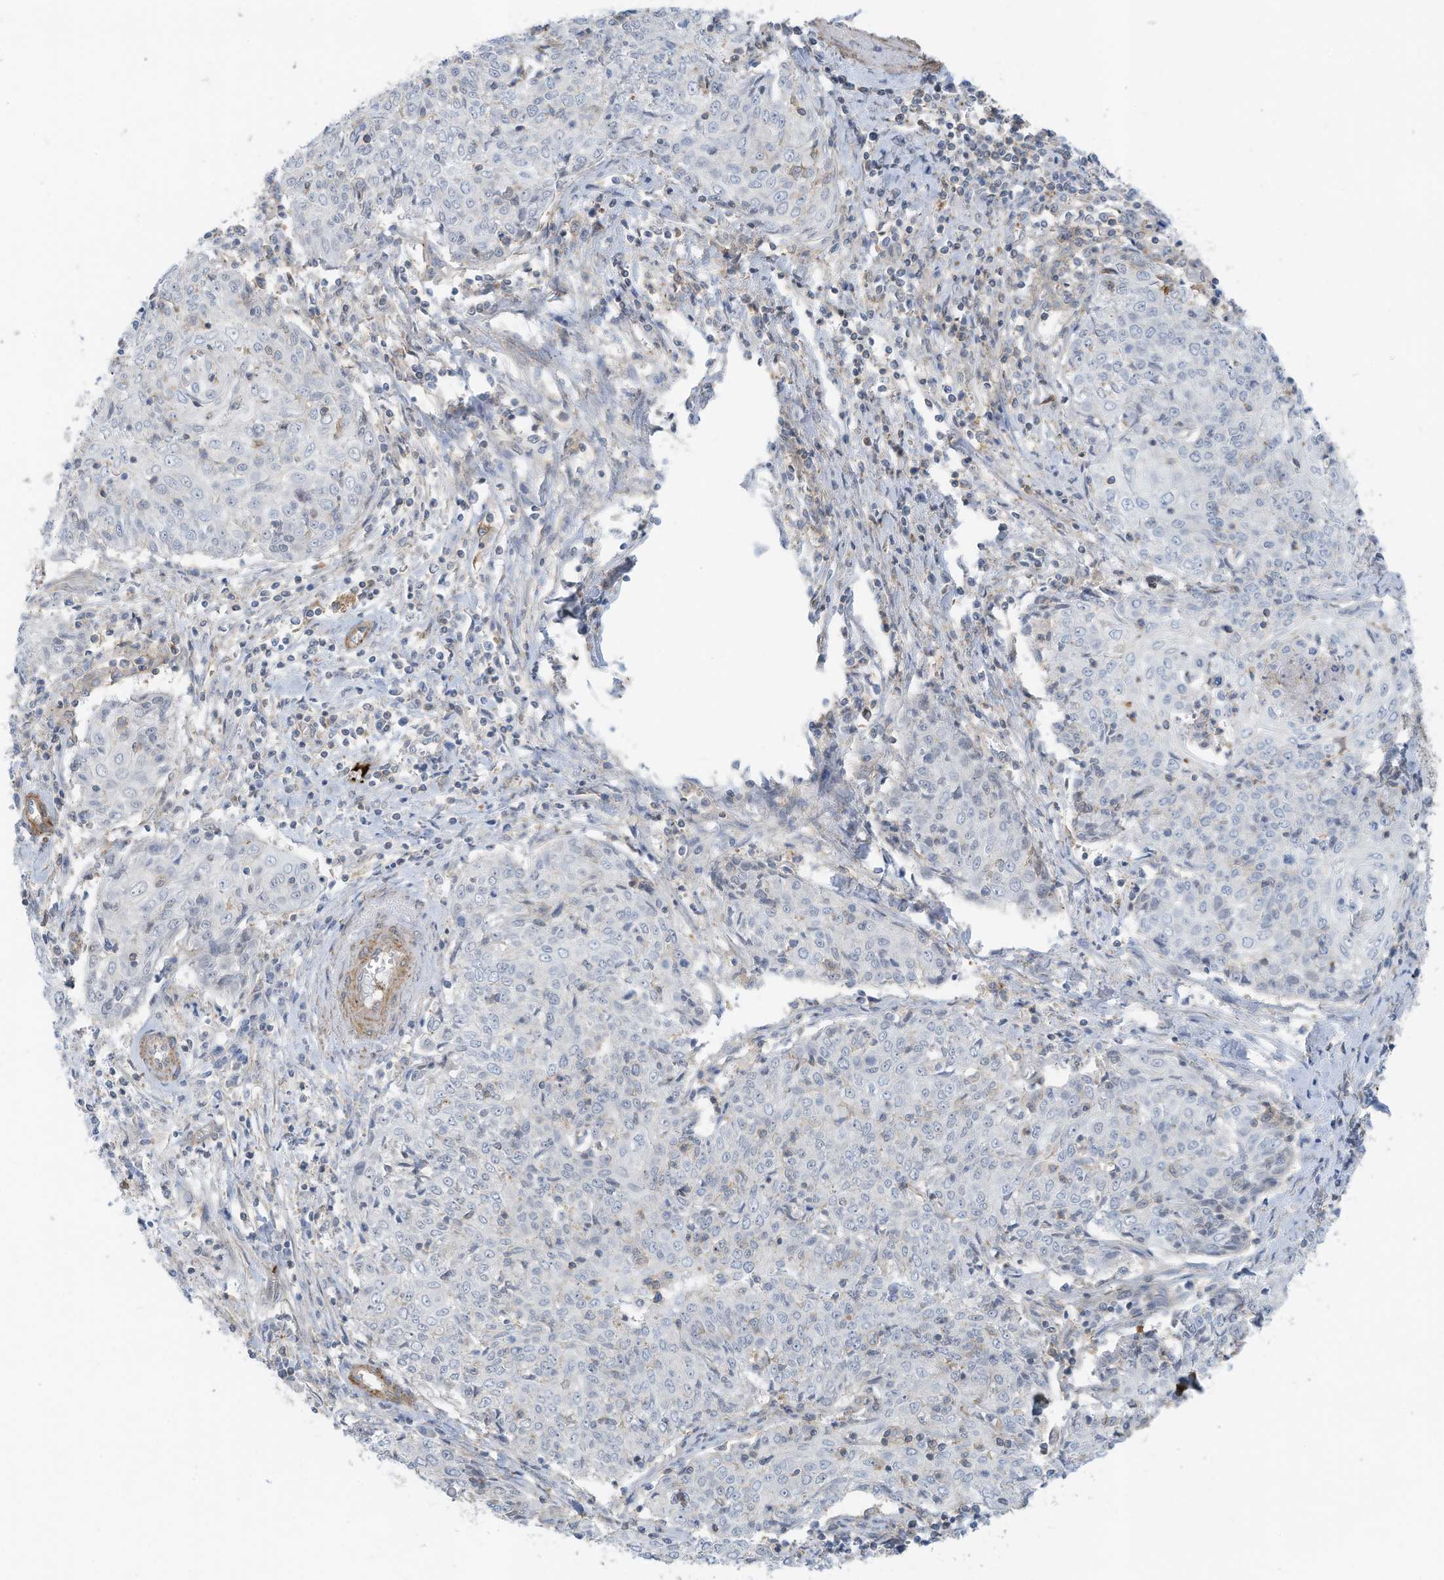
{"staining": {"intensity": "negative", "quantity": "none", "location": "none"}, "tissue": "cervical cancer", "cell_type": "Tumor cells", "image_type": "cancer", "snomed": [{"axis": "morphology", "description": "Squamous cell carcinoma, NOS"}, {"axis": "topography", "description": "Cervix"}], "caption": "Tumor cells are negative for brown protein staining in squamous cell carcinoma (cervical).", "gene": "ZNF846", "patient": {"sex": "female", "age": 48}}